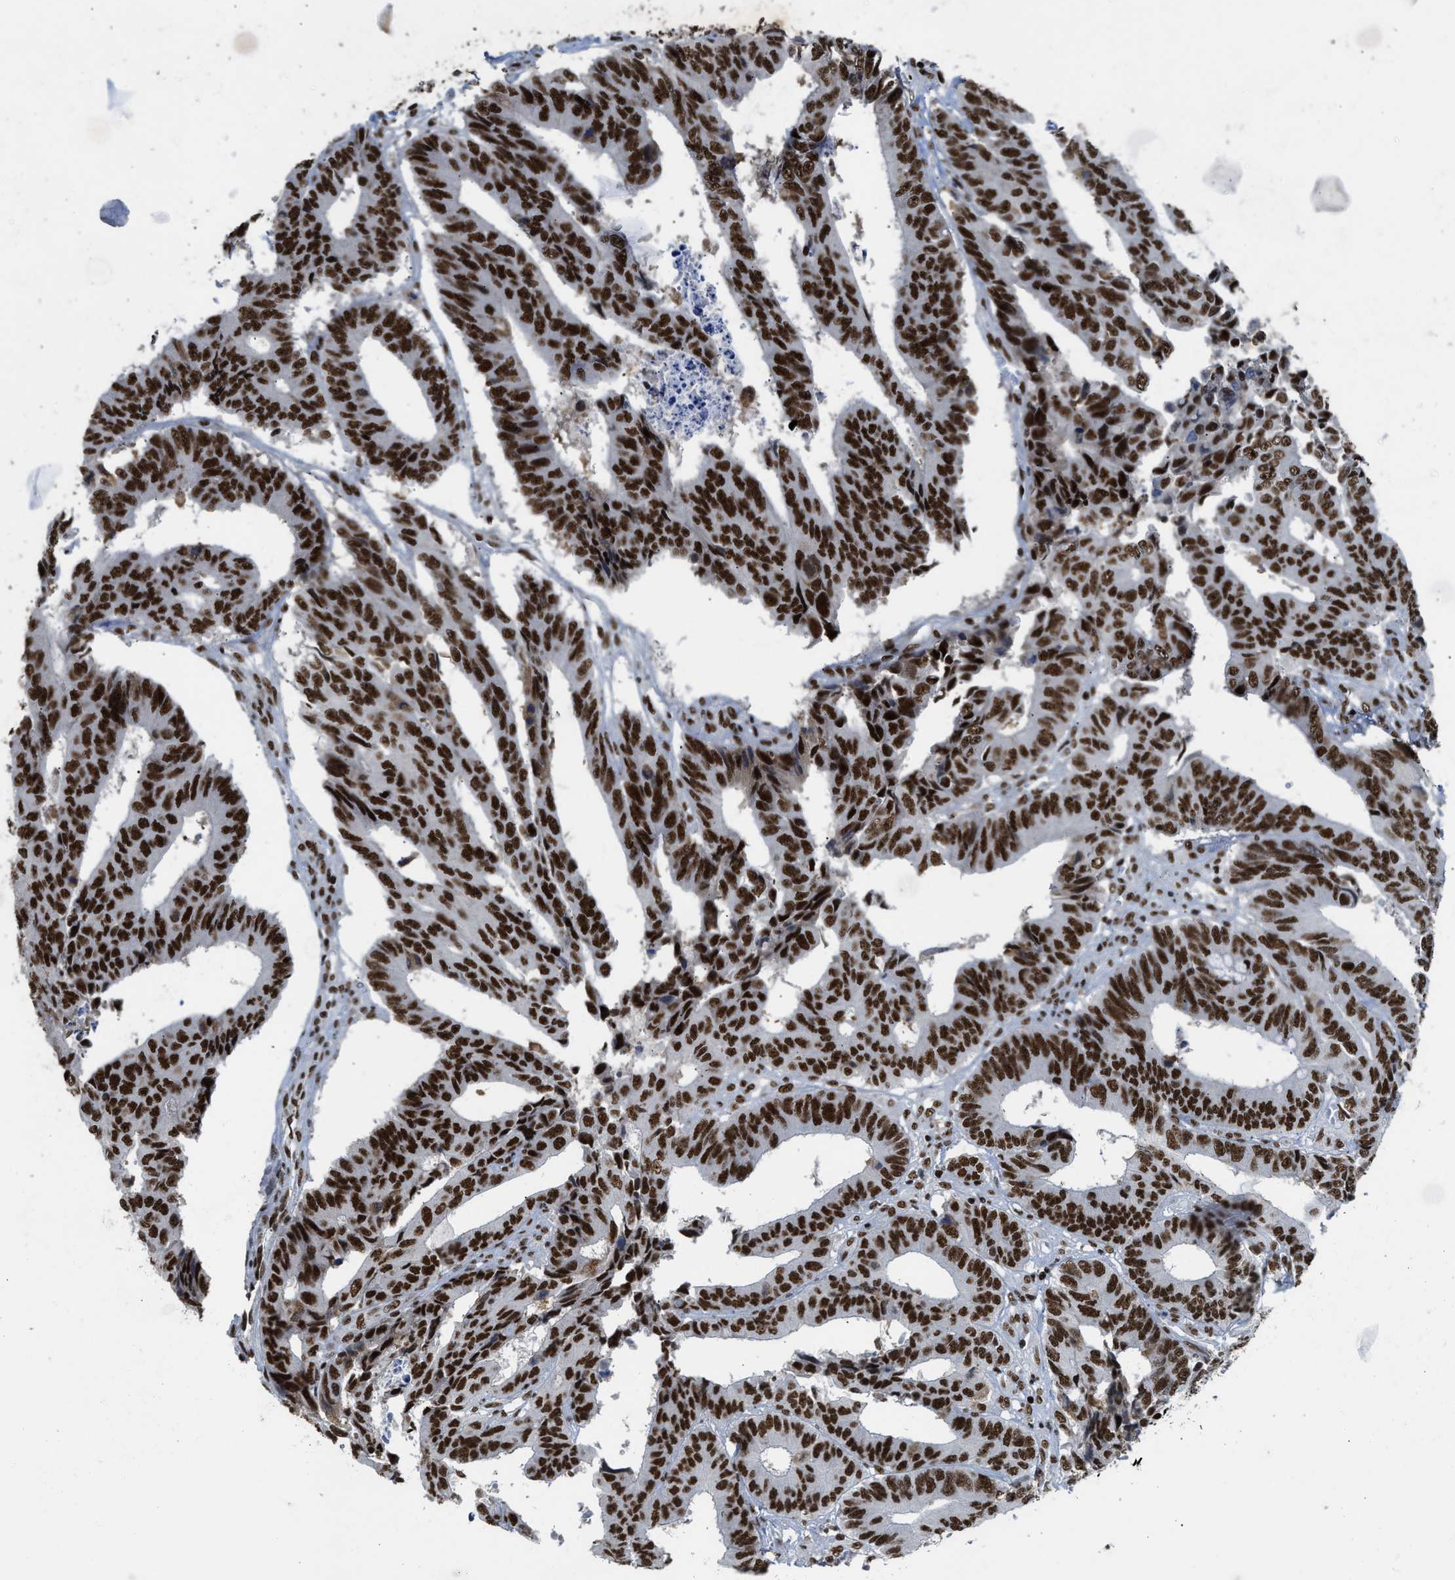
{"staining": {"intensity": "strong", "quantity": ">75%", "location": "nuclear"}, "tissue": "colorectal cancer", "cell_type": "Tumor cells", "image_type": "cancer", "snomed": [{"axis": "morphology", "description": "Adenocarcinoma, NOS"}, {"axis": "topography", "description": "Rectum"}], "caption": "DAB immunohistochemical staining of human colorectal cancer (adenocarcinoma) demonstrates strong nuclear protein positivity in about >75% of tumor cells.", "gene": "SCAF4", "patient": {"sex": "male", "age": 84}}